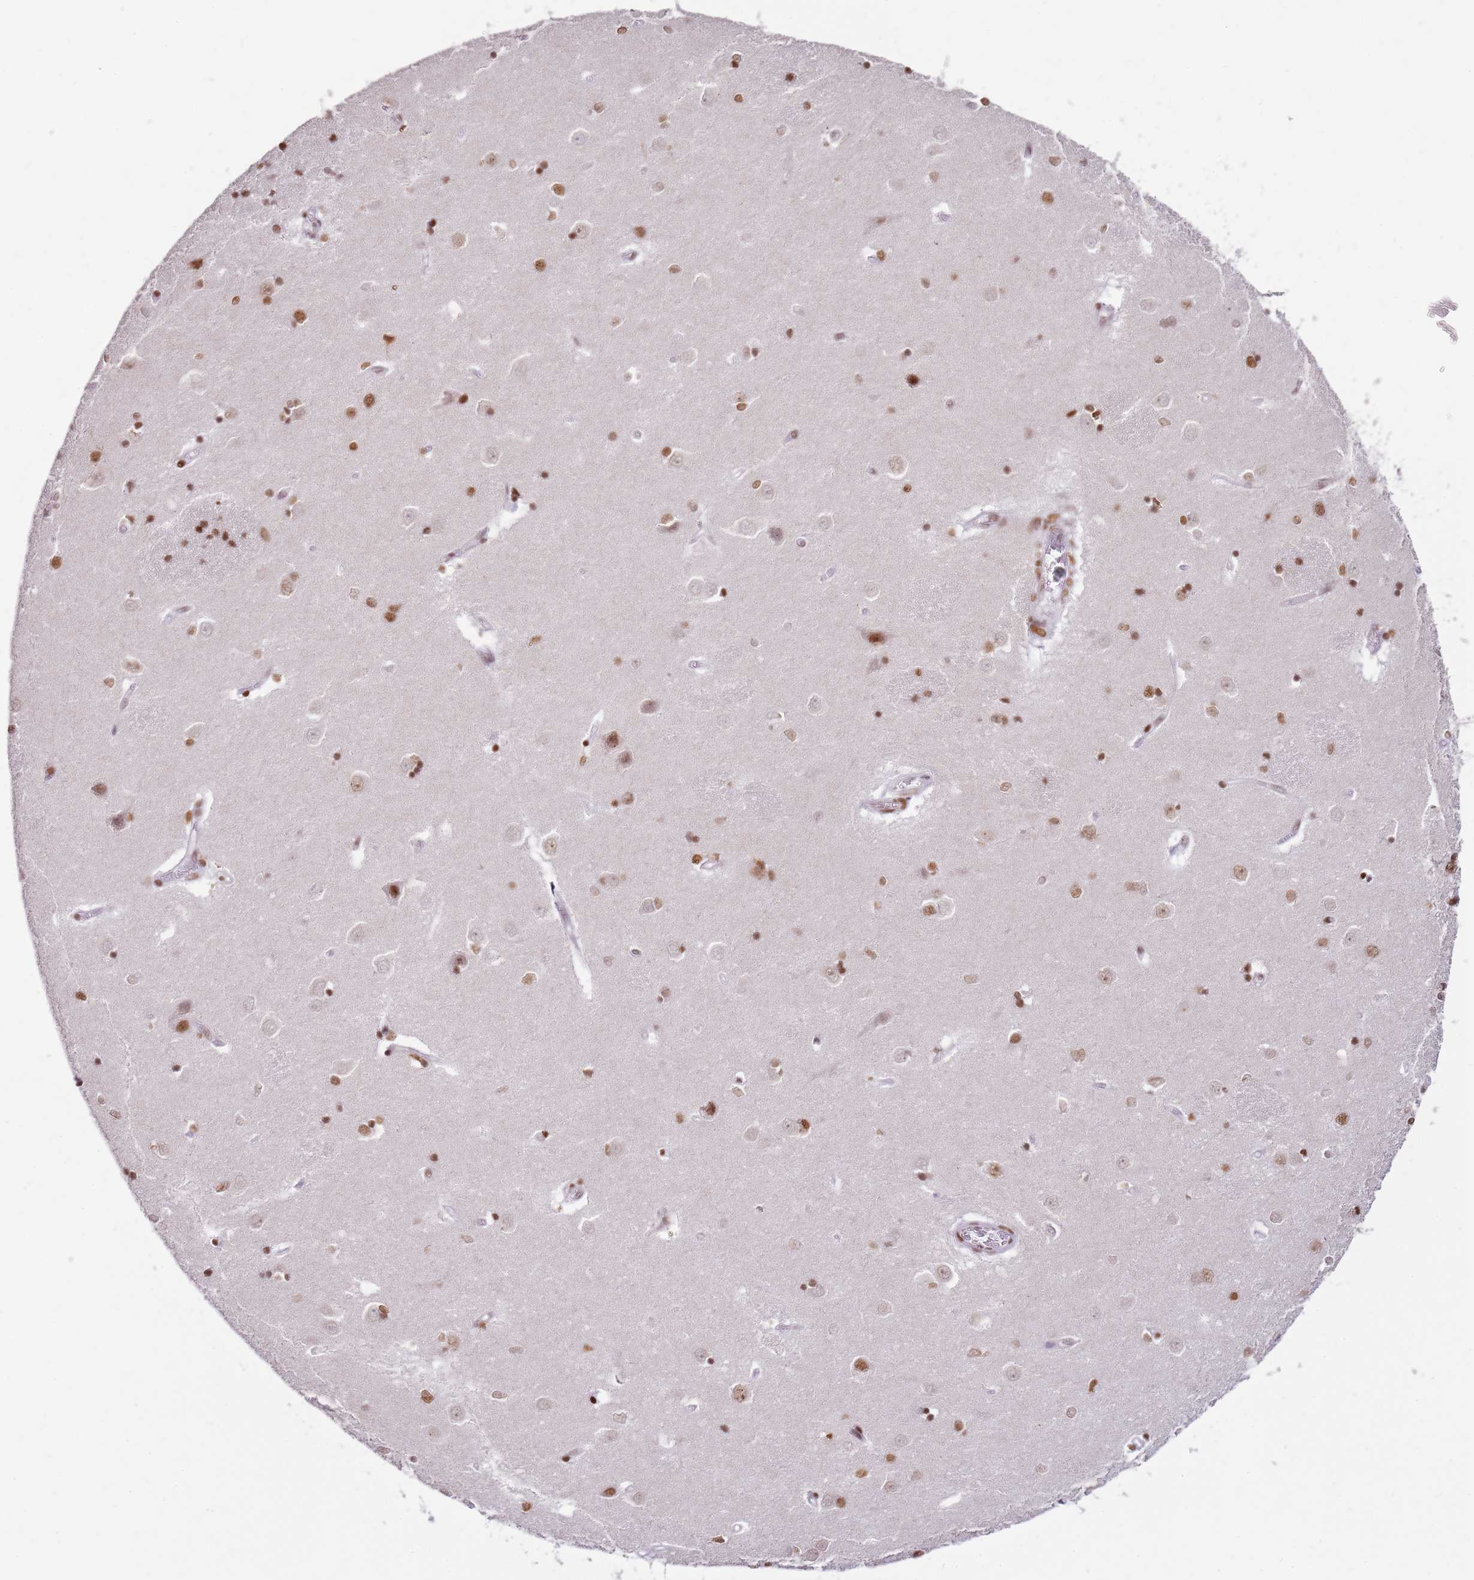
{"staining": {"intensity": "strong", "quantity": ">75%", "location": "nuclear"}, "tissue": "caudate", "cell_type": "Glial cells", "image_type": "normal", "snomed": [{"axis": "morphology", "description": "Normal tissue, NOS"}, {"axis": "topography", "description": "Lateral ventricle wall"}], "caption": "This photomicrograph demonstrates benign caudate stained with IHC to label a protein in brown. The nuclear of glial cells show strong positivity for the protein. Nuclei are counter-stained blue.", "gene": "PHC2", "patient": {"sex": "male", "age": 37}}